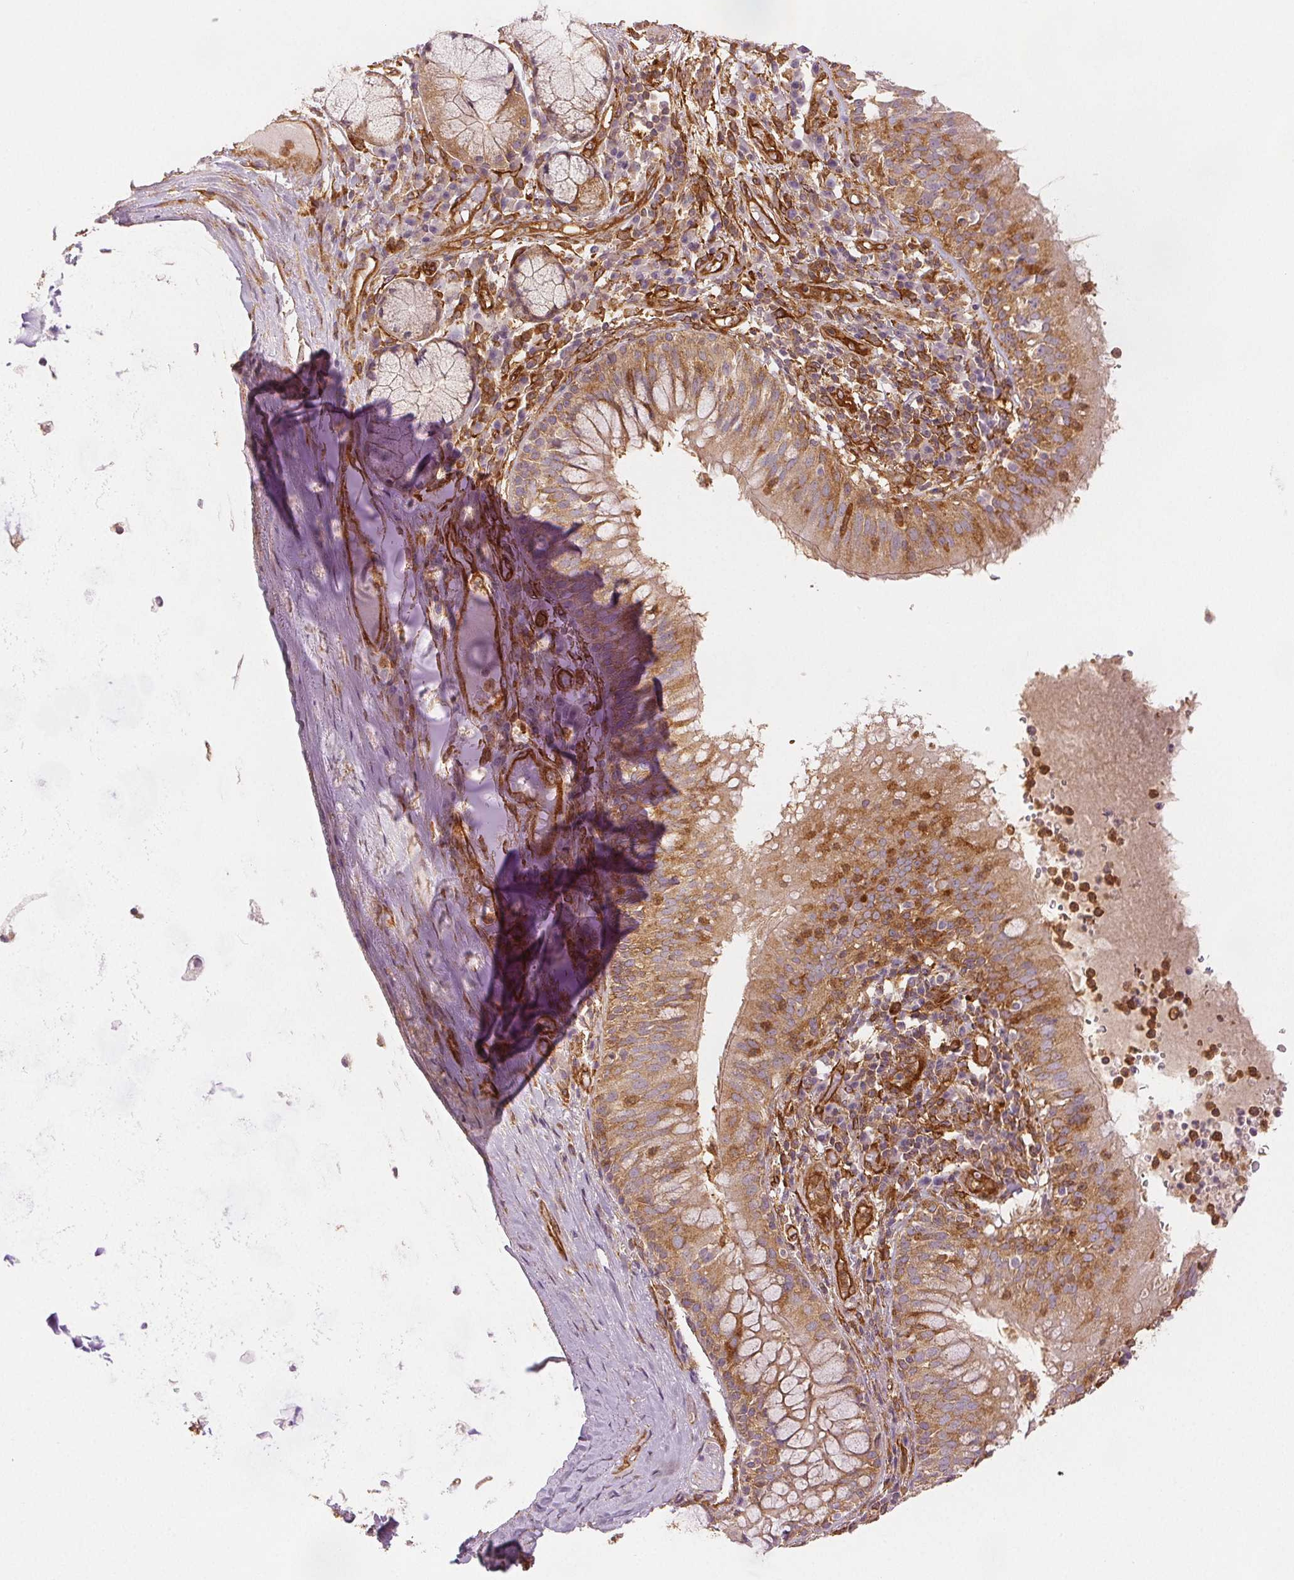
{"staining": {"intensity": "weak", "quantity": ">75%", "location": "cytoplasmic/membranous"}, "tissue": "bronchus", "cell_type": "Respiratory epithelial cells", "image_type": "normal", "snomed": [{"axis": "morphology", "description": "Normal tissue, NOS"}, {"axis": "topography", "description": "Cartilage tissue"}, {"axis": "topography", "description": "Bronchus"}], "caption": "Respiratory epithelial cells display low levels of weak cytoplasmic/membranous expression in approximately >75% of cells in unremarkable human bronchus.", "gene": "DIAPH2", "patient": {"sex": "male", "age": 56}}